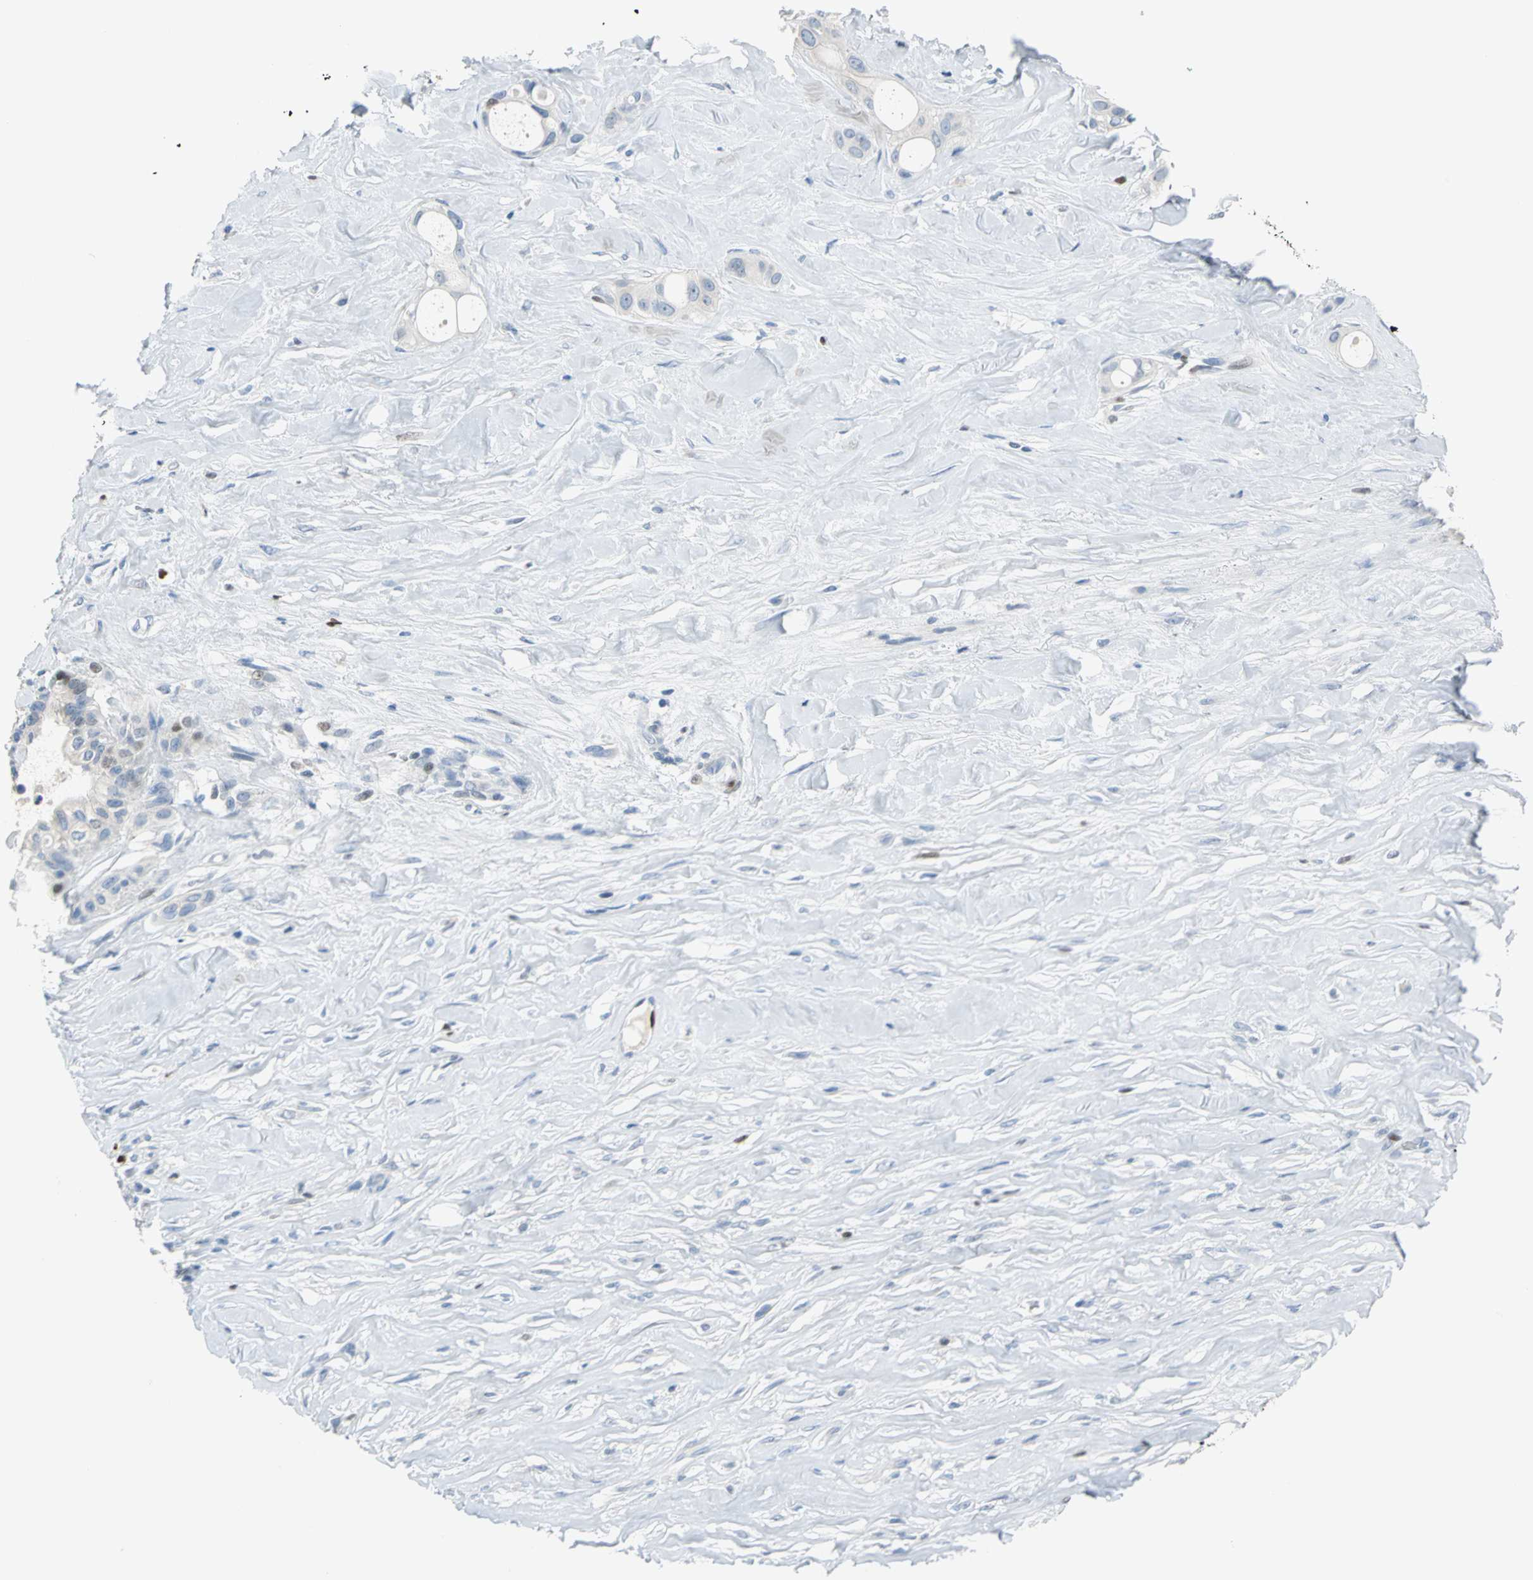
{"staining": {"intensity": "weak", "quantity": "<25%", "location": "nuclear"}, "tissue": "liver cancer", "cell_type": "Tumor cells", "image_type": "cancer", "snomed": [{"axis": "morphology", "description": "Cholangiocarcinoma"}, {"axis": "topography", "description": "Liver"}], "caption": "Immunohistochemistry (IHC) image of human liver cholangiocarcinoma stained for a protein (brown), which shows no positivity in tumor cells.", "gene": "MCM4", "patient": {"sex": "female", "age": 67}}